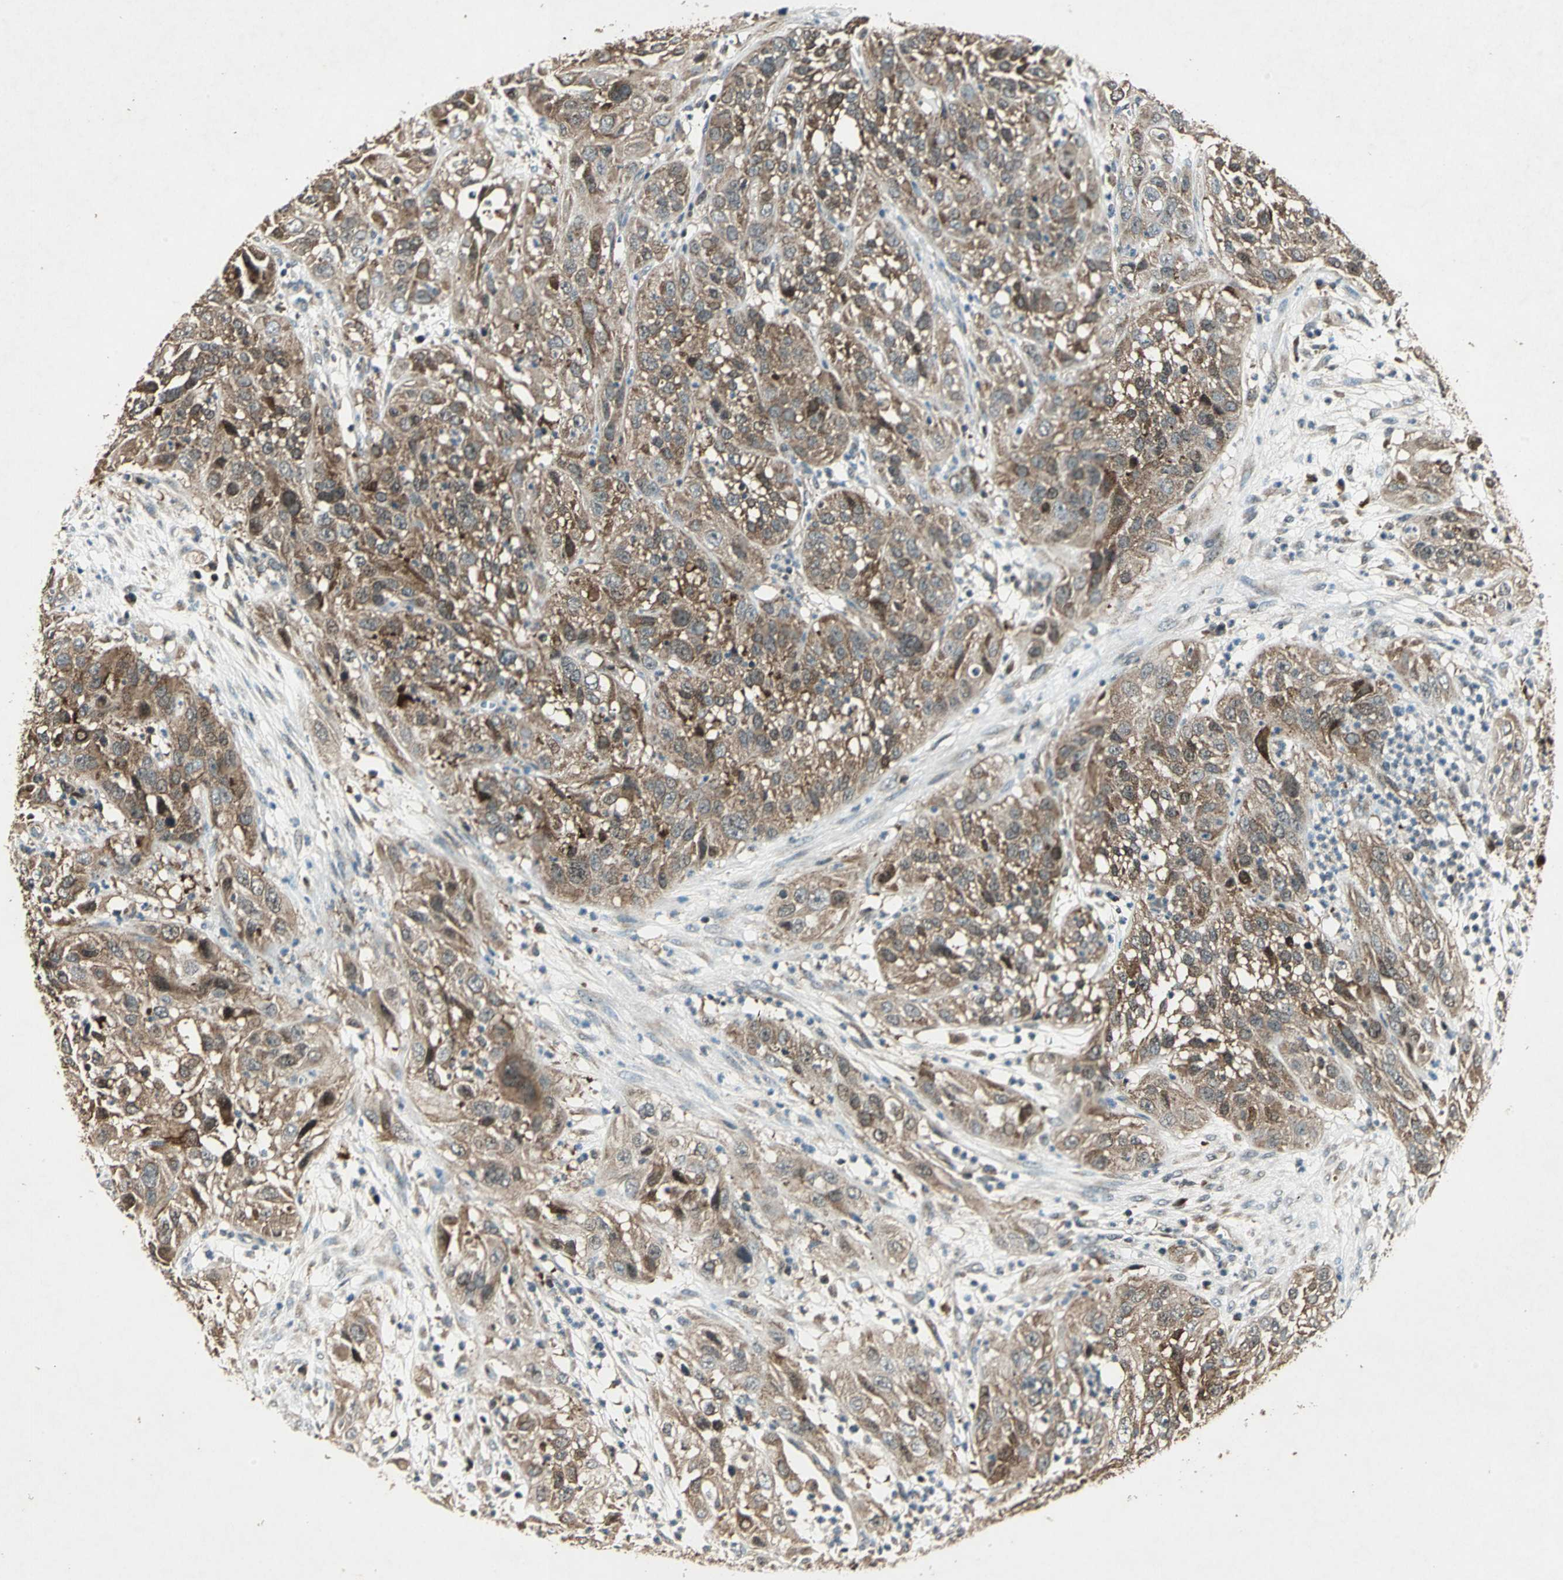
{"staining": {"intensity": "strong", "quantity": ">75%", "location": "cytoplasmic/membranous,nuclear"}, "tissue": "cervical cancer", "cell_type": "Tumor cells", "image_type": "cancer", "snomed": [{"axis": "morphology", "description": "Squamous cell carcinoma, NOS"}, {"axis": "topography", "description": "Cervix"}], "caption": "This photomicrograph displays immunohistochemistry (IHC) staining of human cervical squamous cell carcinoma, with high strong cytoplasmic/membranous and nuclear expression in approximately >75% of tumor cells.", "gene": "AHSA1", "patient": {"sex": "female", "age": 32}}